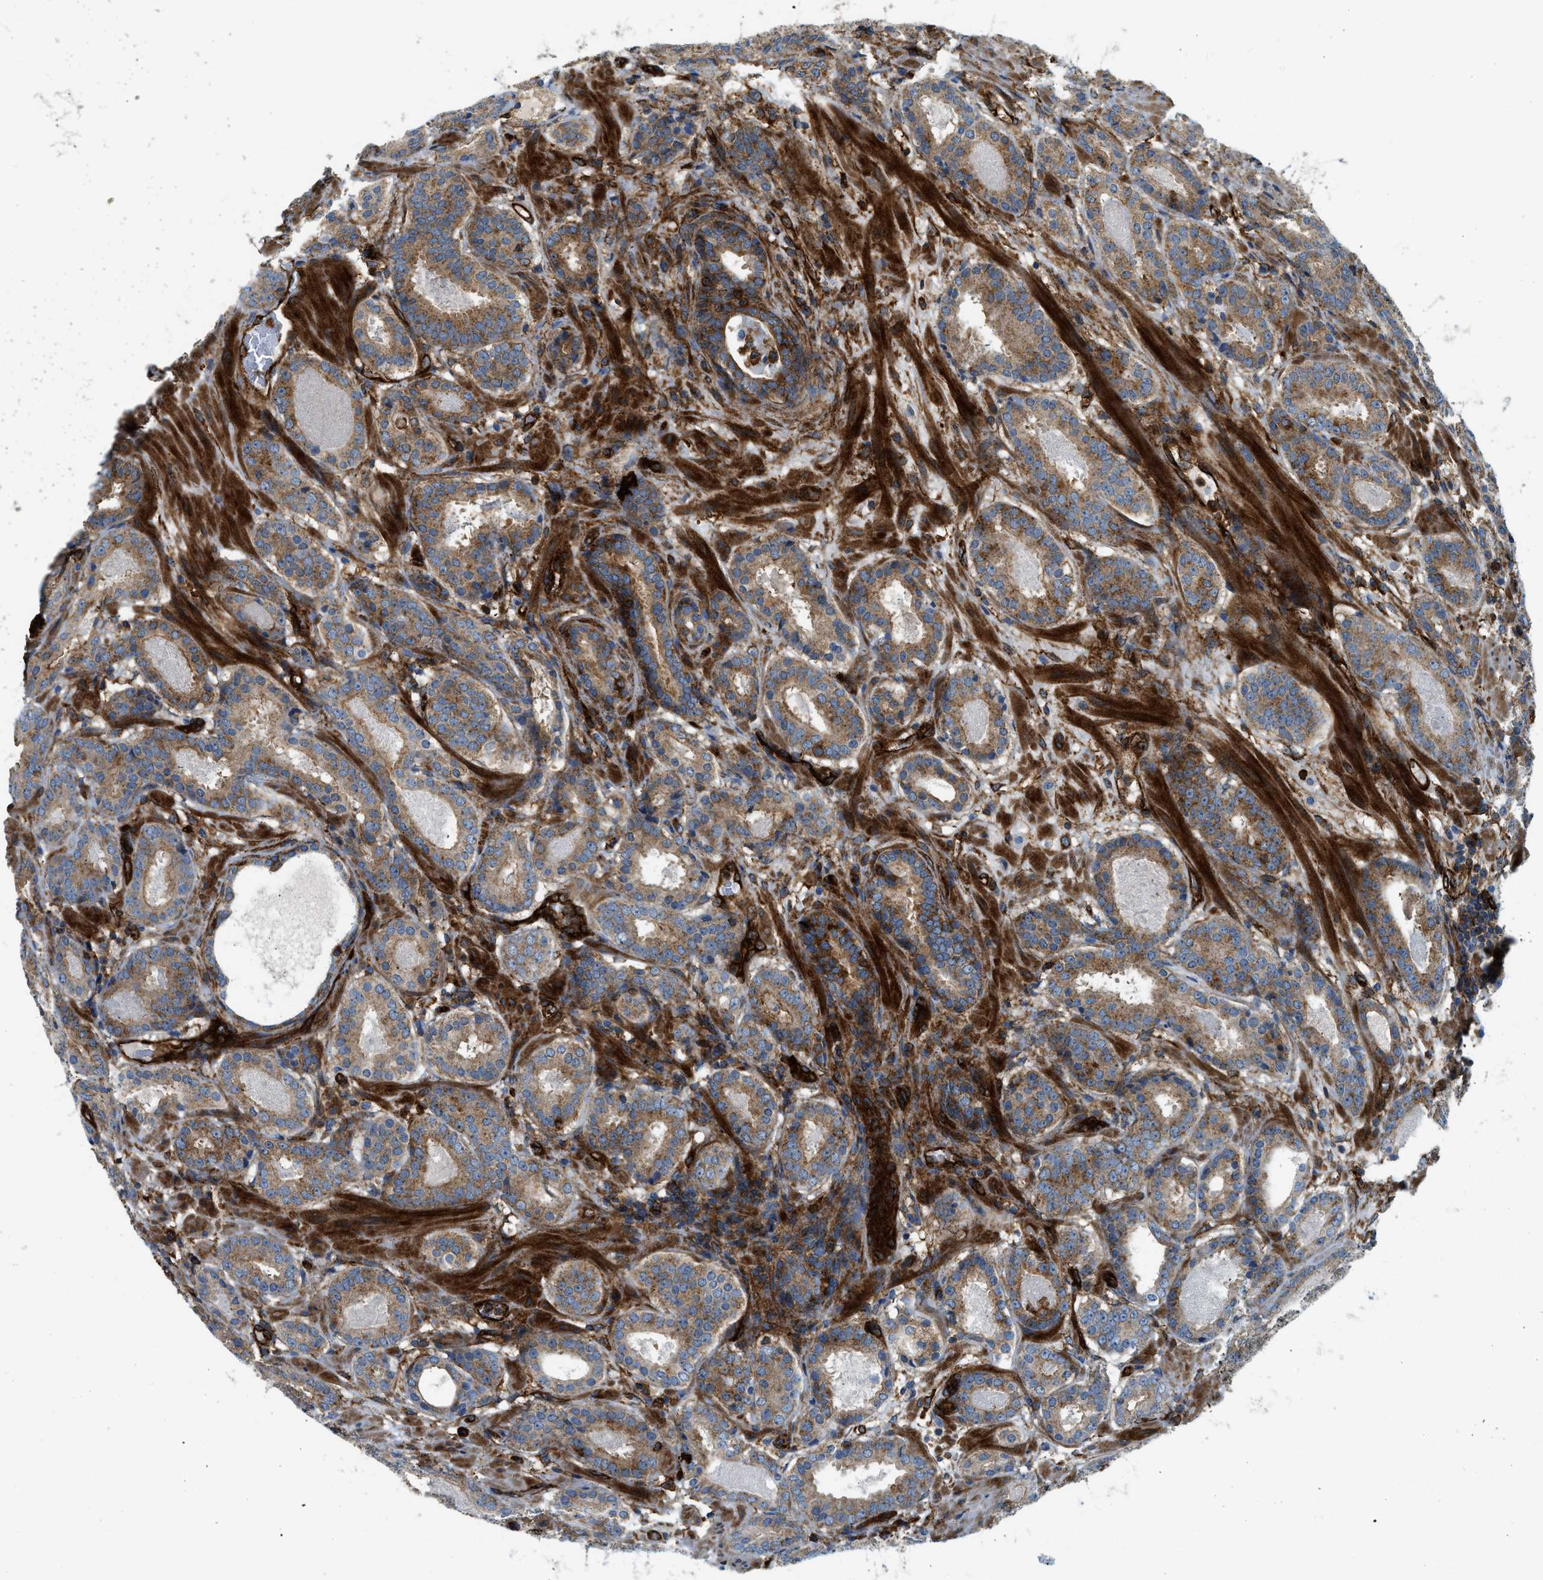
{"staining": {"intensity": "moderate", "quantity": ">75%", "location": "cytoplasmic/membranous"}, "tissue": "prostate cancer", "cell_type": "Tumor cells", "image_type": "cancer", "snomed": [{"axis": "morphology", "description": "Adenocarcinoma, Low grade"}, {"axis": "topography", "description": "Prostate"}], "caption": "Moderate cytoplasmic/membranous positivity for a protein is seen in about >75% of tumor cells of prostate adenocarcinoma (low-grade) using immunohistochemistry.", "gene": "HIP1", "patient": {"sex": "male", "age": 69}}